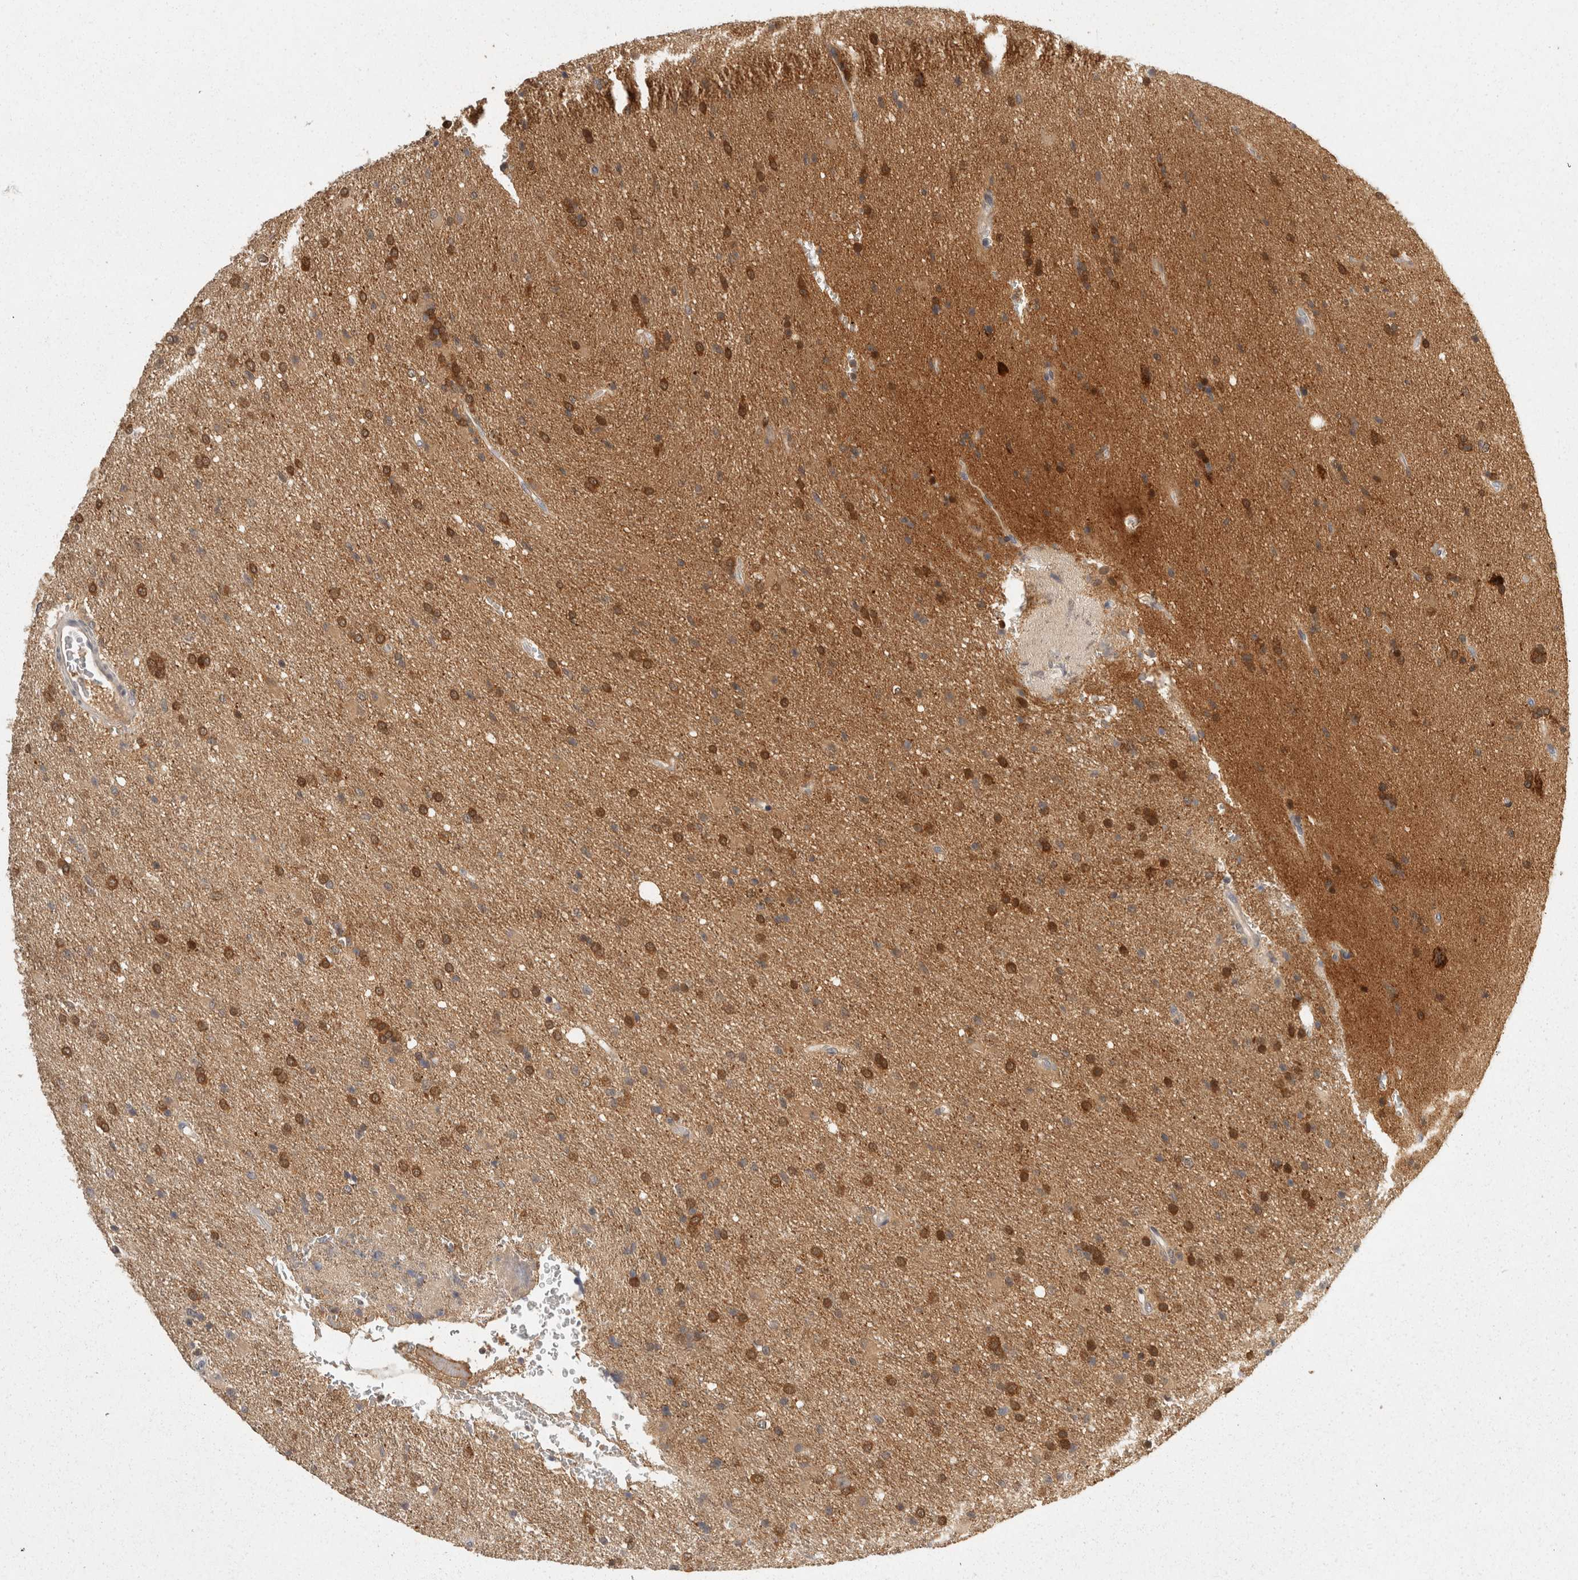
{"staining": {"intensity": "moderate", "quantity": ">75%", "location": "cytoplasmic/membranous"}, "tissue": "glioma", "cell_type": "Tumor cells", "image_type": "cancer", "snomed": [{"axis": "morphology", "description": "Glioma, malignant, High grade"}, {"axis": "topography", "description": "Brain"}], "caption": "Malignant glioma (high-grade) tissue shows moderate cytoplasmic/membranous positivity in about >75% of tumor cells", "gene": "ACAT2", "patient": {"sex": "female", "age": 57}}